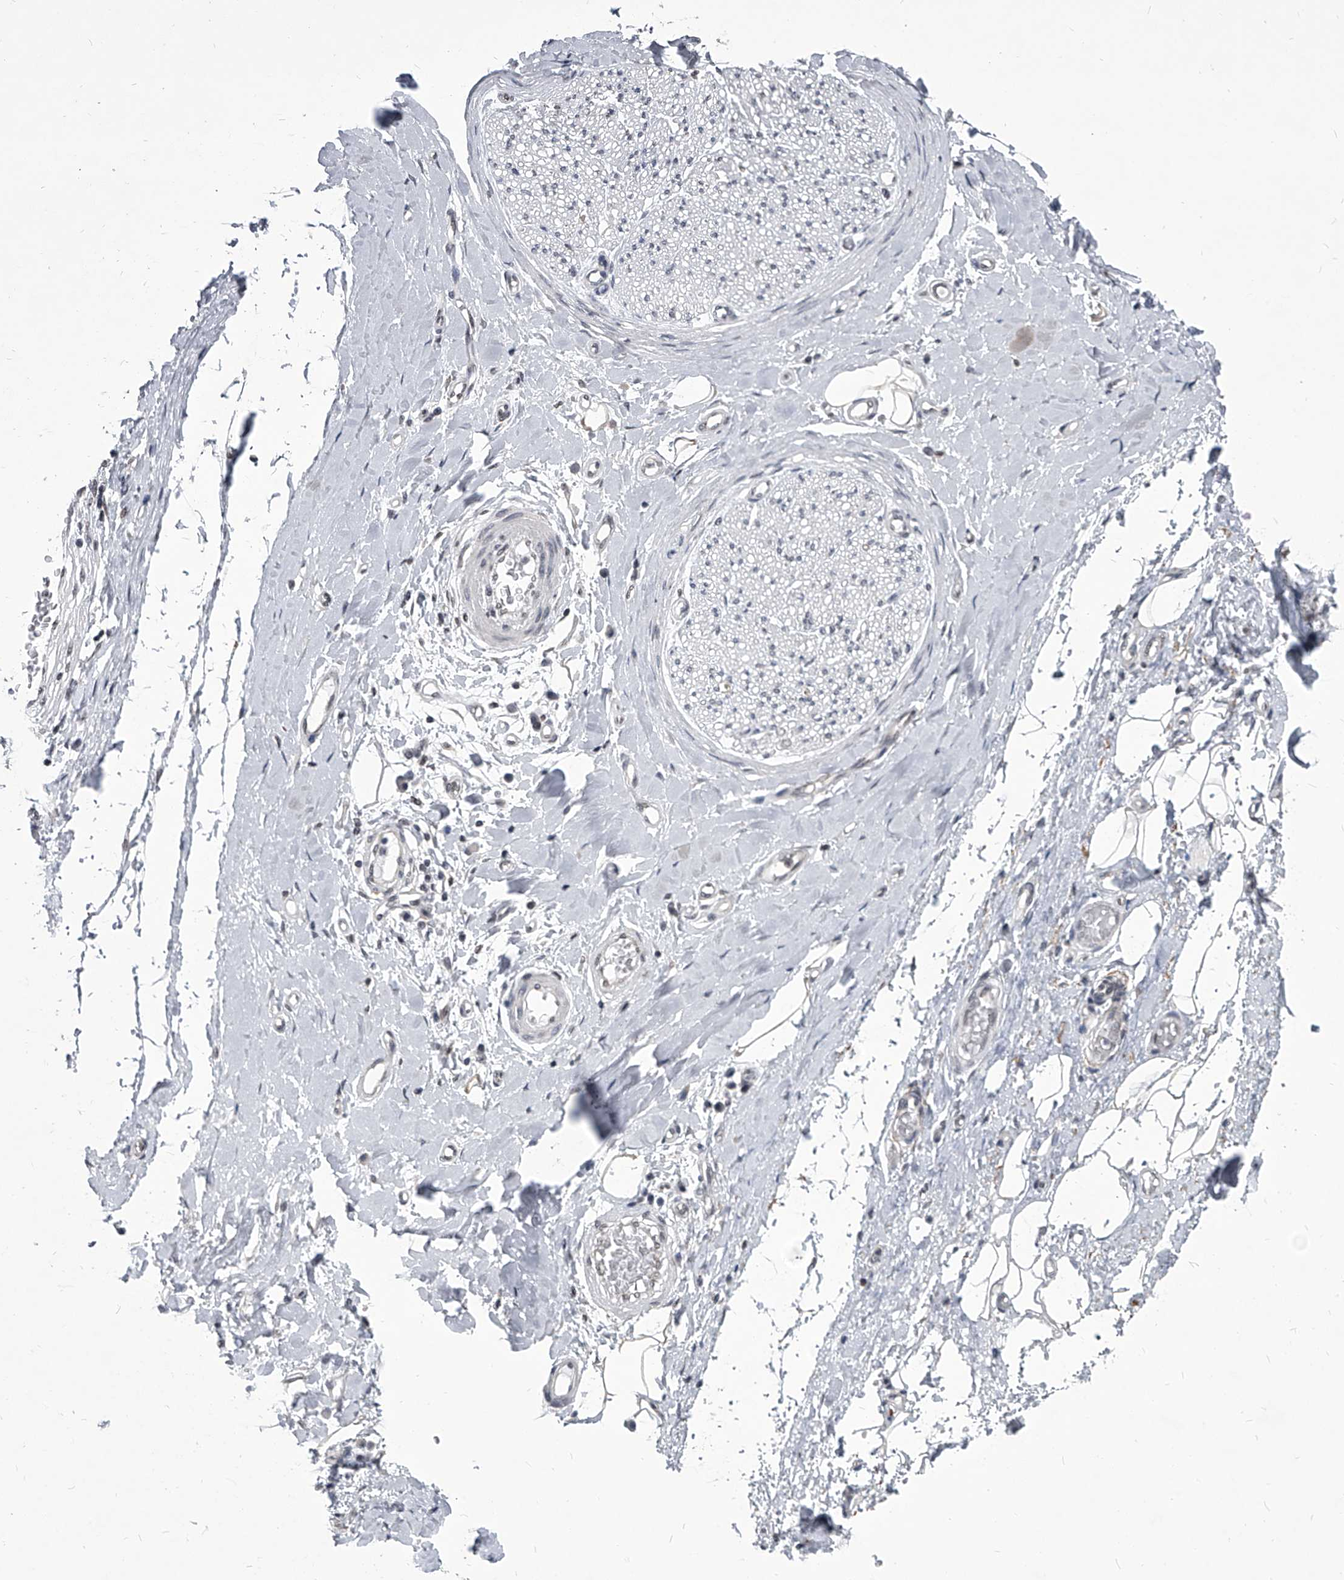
{"staining": {"intensity": "moderate", "quantity": "<25%", "location": "nuclear"}, "tissue": "adipose tissue", "cell_type": "Adipocytes", "image_type": "normal", "snomed": [{"axis": "morphology", "description": "Normal tissue, NOS"}, {"axis": "morphology", "description": "Adenocarcinoma, NOS"}, {"axis": "topography", "description": "Esophagus"}, {"axis": "topography", "description": "Stomach, upper"}, {"axis": "topography", "description": "Peripheral nerve tissue"}], "caption": "Protein expression analysis of unremarkable human adipose tissue reveals moderate nuclear expression in approximately <25% of adipocytes. (Stains: DAB in brown, nuclei in blue, Microscopy: brightfield microscopy at high magnification).", "gene": "PPIL4", "patient": {"sex": "male", "age": 62}}